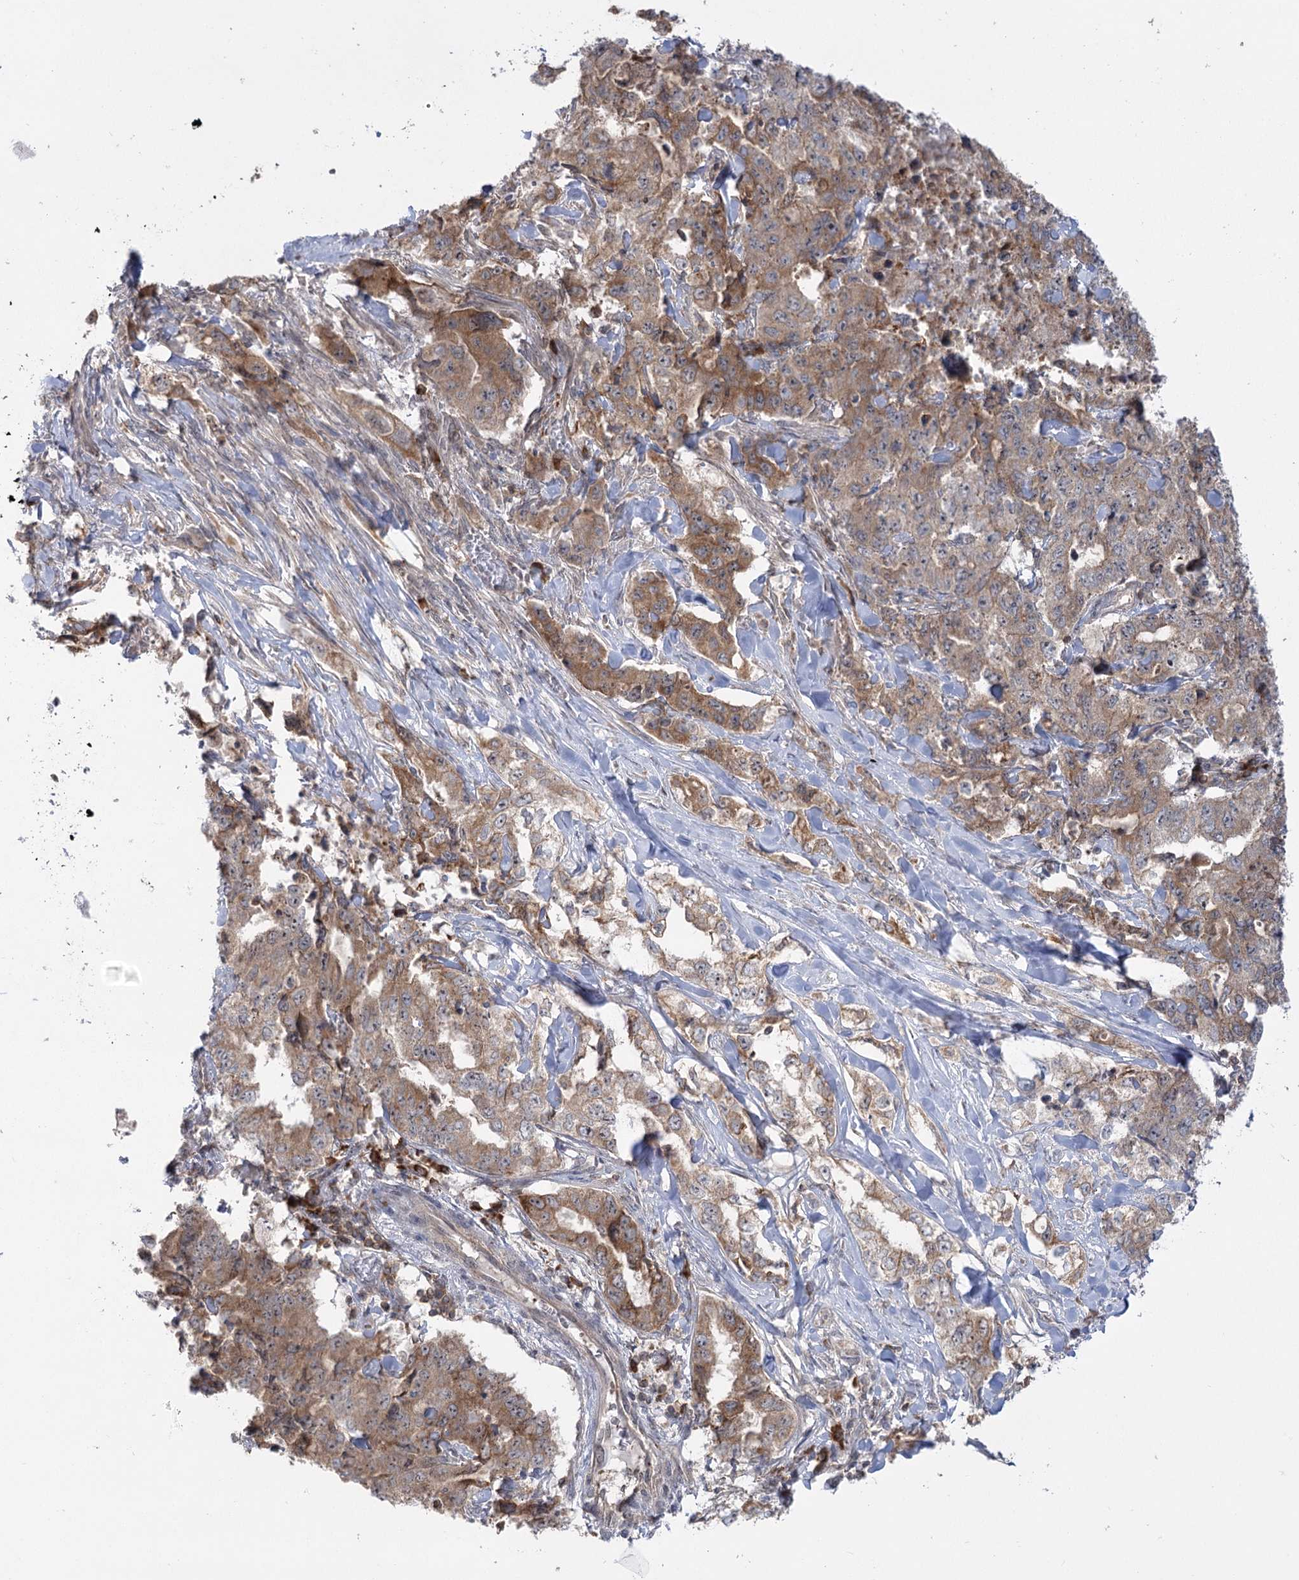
{"staining": {"intensity": "moderate", "quantity": ">75%", "location": "cytoplasmic/membranous"}, "tissue": "lung cancer", "cell_type": "Tumor cells", "image_type": "cancer", "snomed": [{"axis": "morphology", "description": "Adenocarcinoma, NOS"}, {"axis": "topography", "description": "Lung"}], "caption": "An image of human lung cancer stained for a protein reveals moderate cytoplasmic/membranous brown staining in tumor cells.", "gene": "SYTL1", "patient": {"sex": "female", "age": 51}}